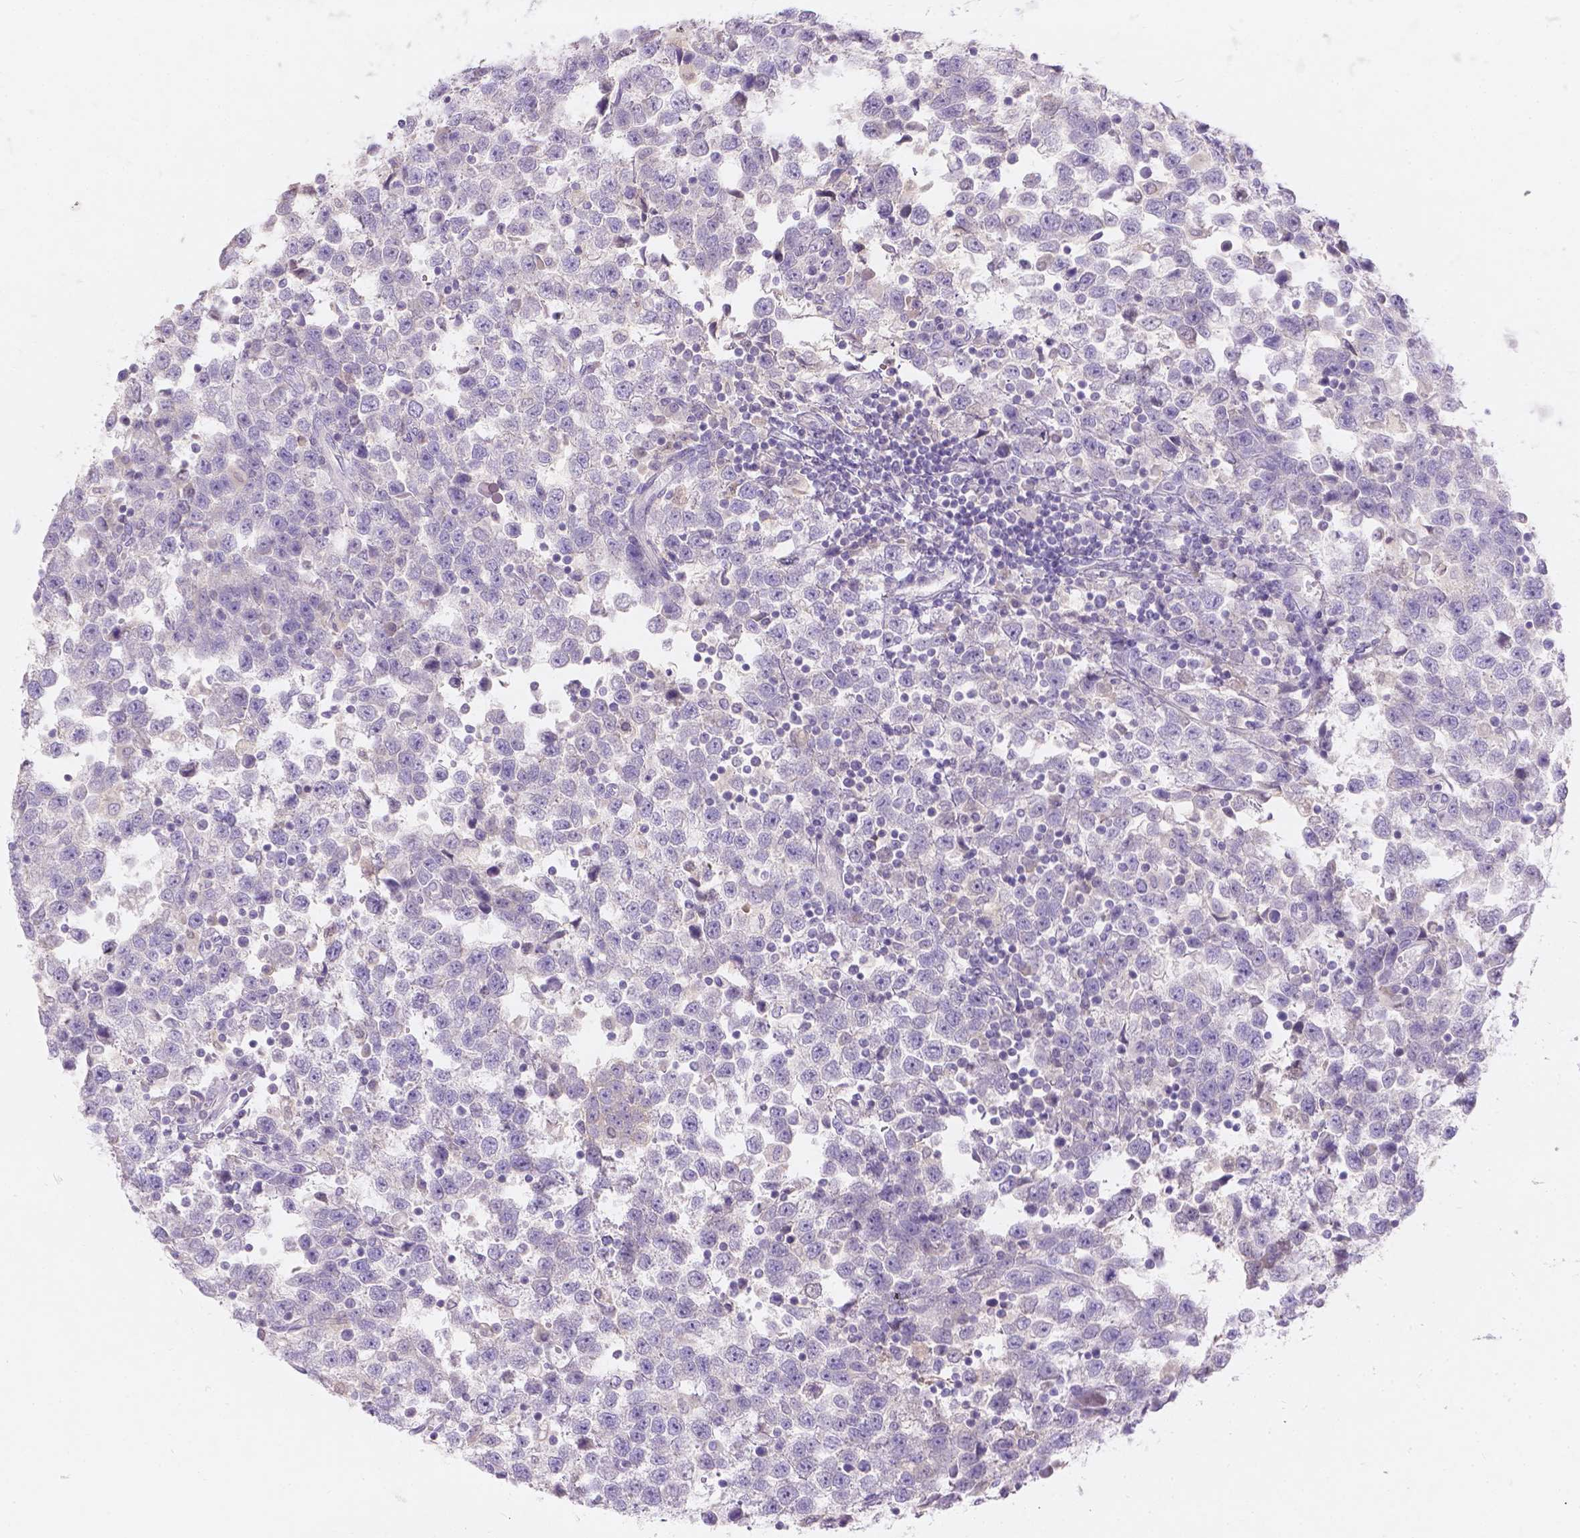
{"staining": {"intensity": "negative", "quantity": "none", "location": "none"}, "tissue": "testis cancer", "cell_type": "Tumor cells", "image_type": "cancer", "snomed": [{"axis": "morphology", "description": "Seminoma, NOS"}, {"axis": "topography", "description": "Testis"}], "caption": "This is an IHC histopathology image of human seminoma (testis). There is no expression in tumor cells.", "gene": "GAL3ST2", "patient": {"sex": "male", "age": 34}}